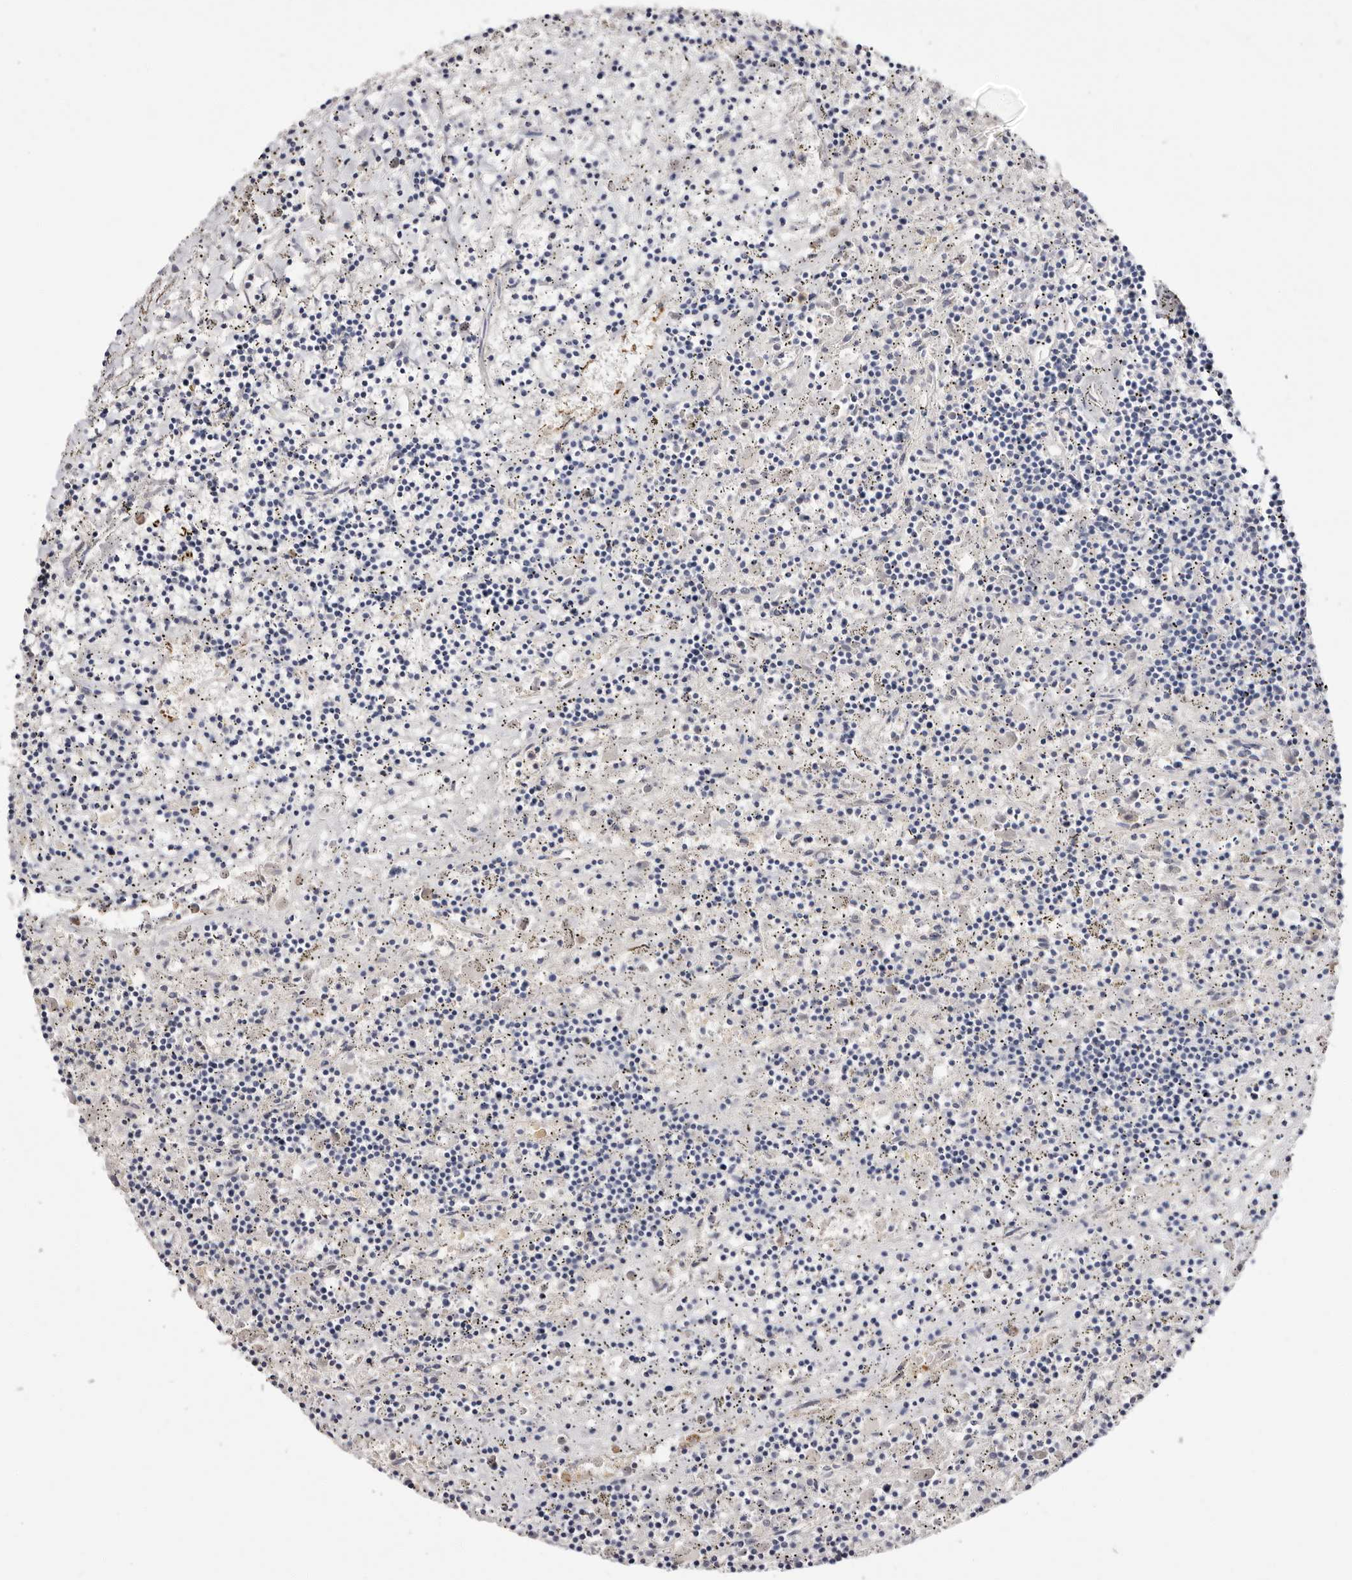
{"staining": {"intensity": "negative", "quantity": "none", "location": "none"}, "tissue": "lymphoma", "cell_type": "Tumor cells", "image_type": "cancer", "snomed": [{"axis": "morphology", "description": "Malignant lymphoma, non-Hodgkin's type, Low grade"}, {"axis": "topography", "description": "Spleen"}], "caption": "Tumor cells are negative for brown protein staining in malignant lymphoma, non-Hodgkin's type (low-grade).", "gene": "STK16", "patient": {"sex": "male", "age": 76}}